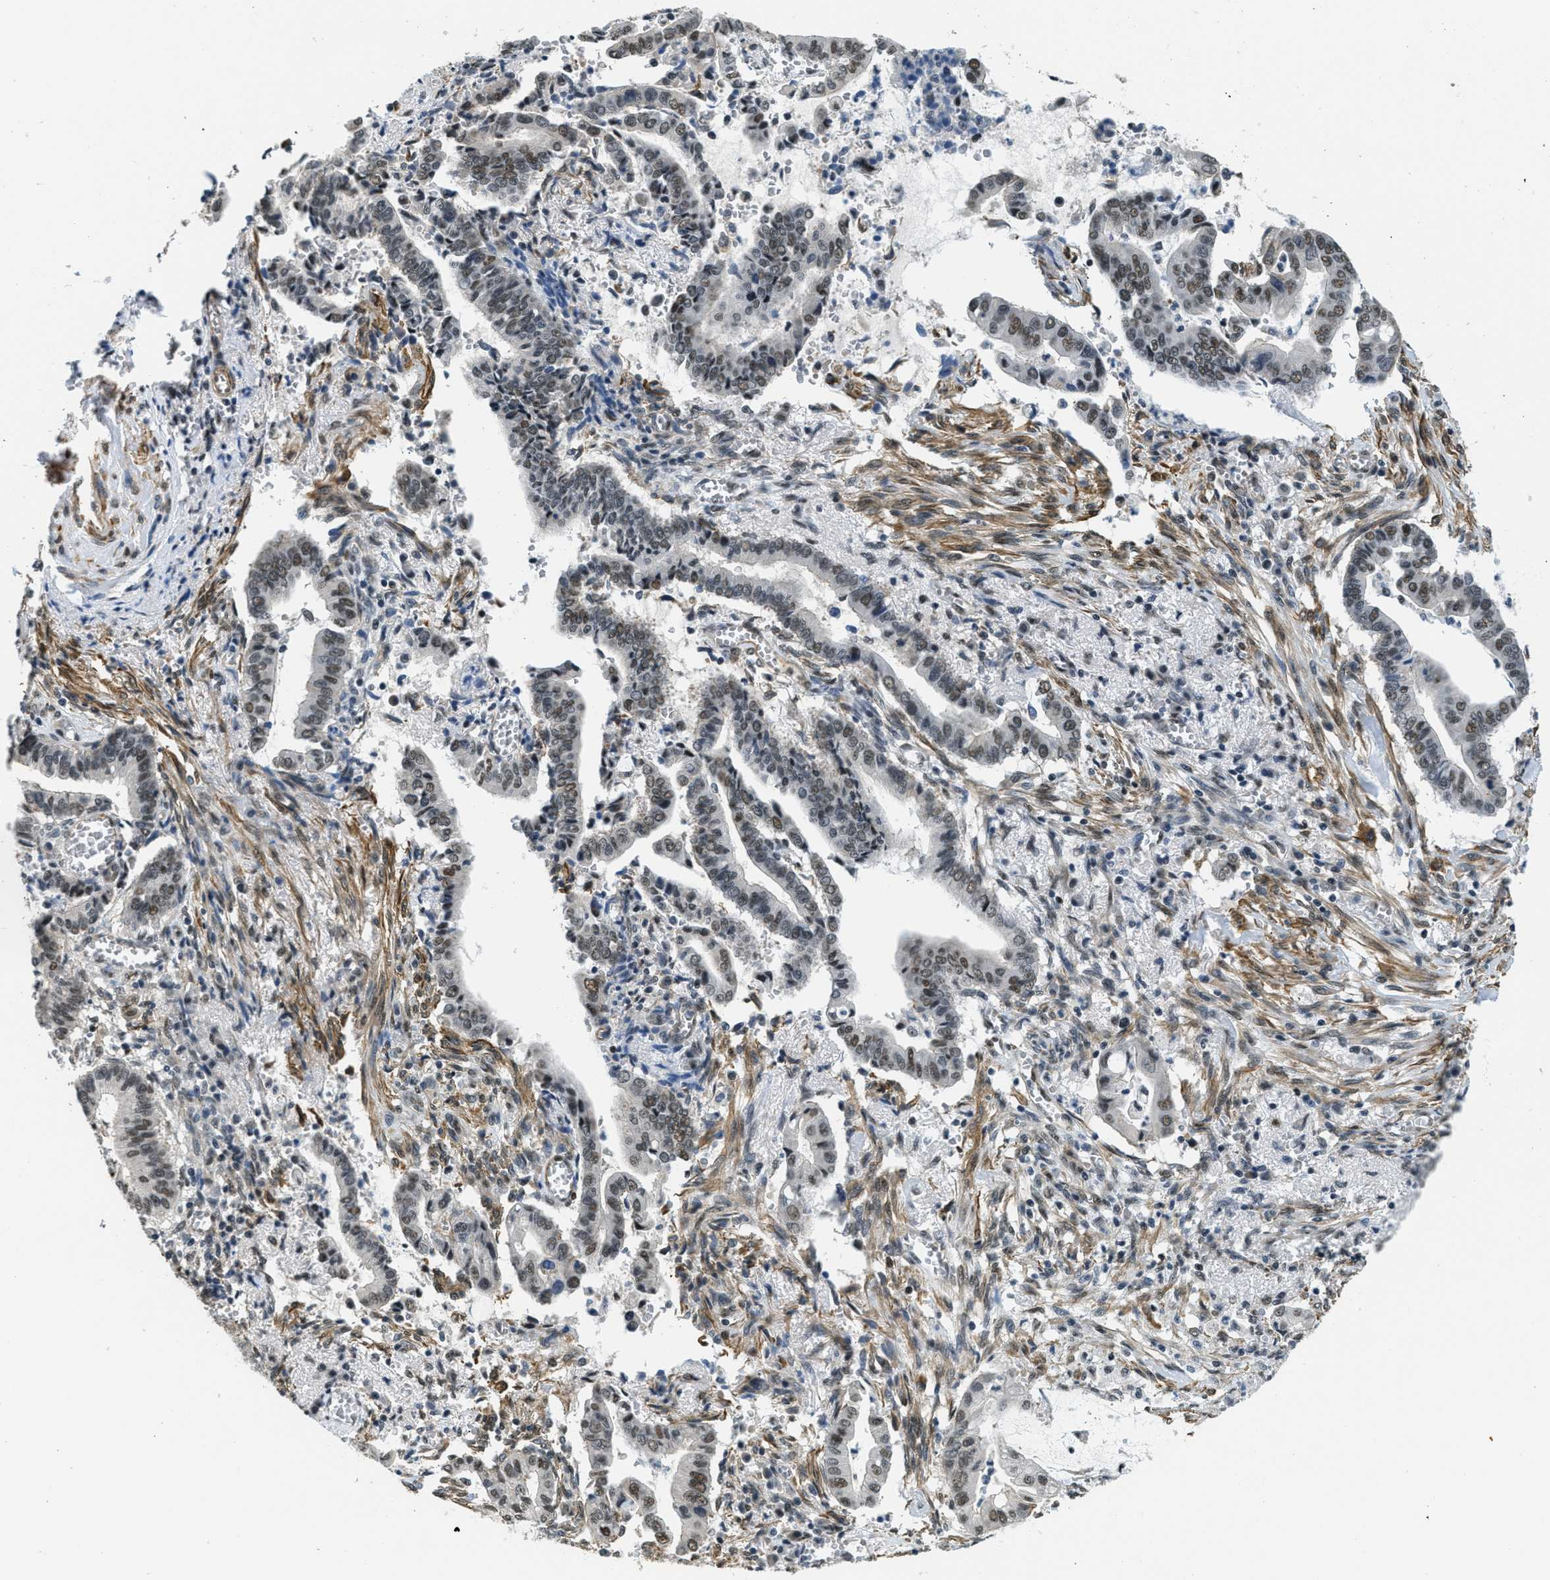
{"staining": {"intensity": "moderate", "quantity": ">75%", "location": "nuclear"}, "tissue": "cervical cancer", "cell_type": "Tumor cells", "image_type": "cancer", "snomed": [{"axis": "morphology", "description": "Adenocarcinoma, NOS"}, {"axis": "topography", "description": "Cervix"}], "caption": "Cervical cancer (adenocarcinoma) tissue exhibits moderate nuclear expression in about >75% of tumor cells", "gene": "CFAP36", "patient": {"sex": "female", "age": 44}}